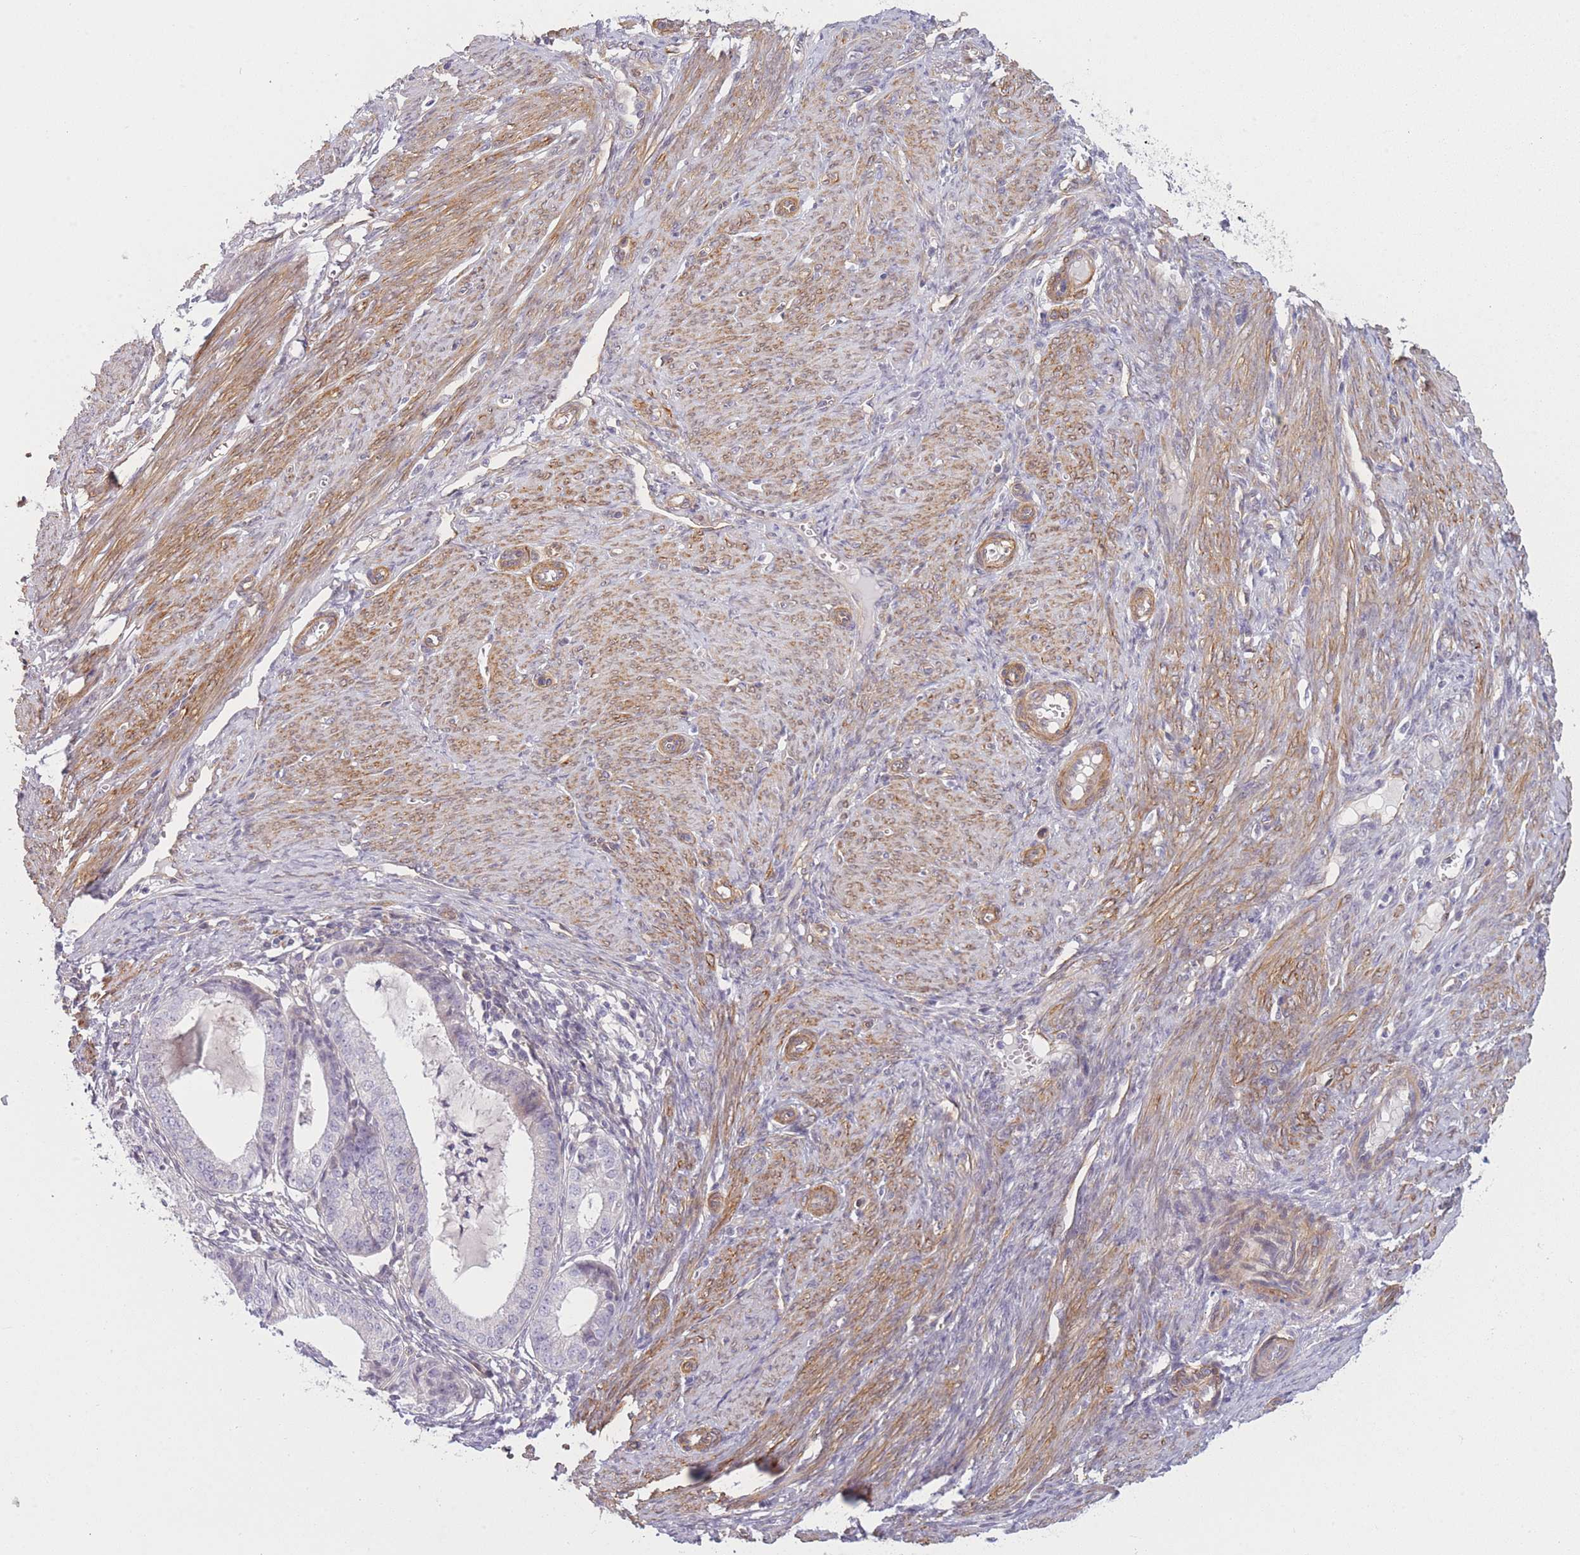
{"staining": {"intensity": "negative", "quantity": "none", "location": "none"}, "tissue": "endometrial cancer", "cell_type": "Tumor cells", "image_type": "cancer", "snomed": [{"axis": "morphology", "description": "Adenocarcinoma, NOS"}, {"axis": "topography", "description": "Endometrium"}], "caption": "There is no significant expression in tumor cells of endometrial cancer.", "gene": "SLC7A6", "patient": {"sex": "female", "age": 51}}